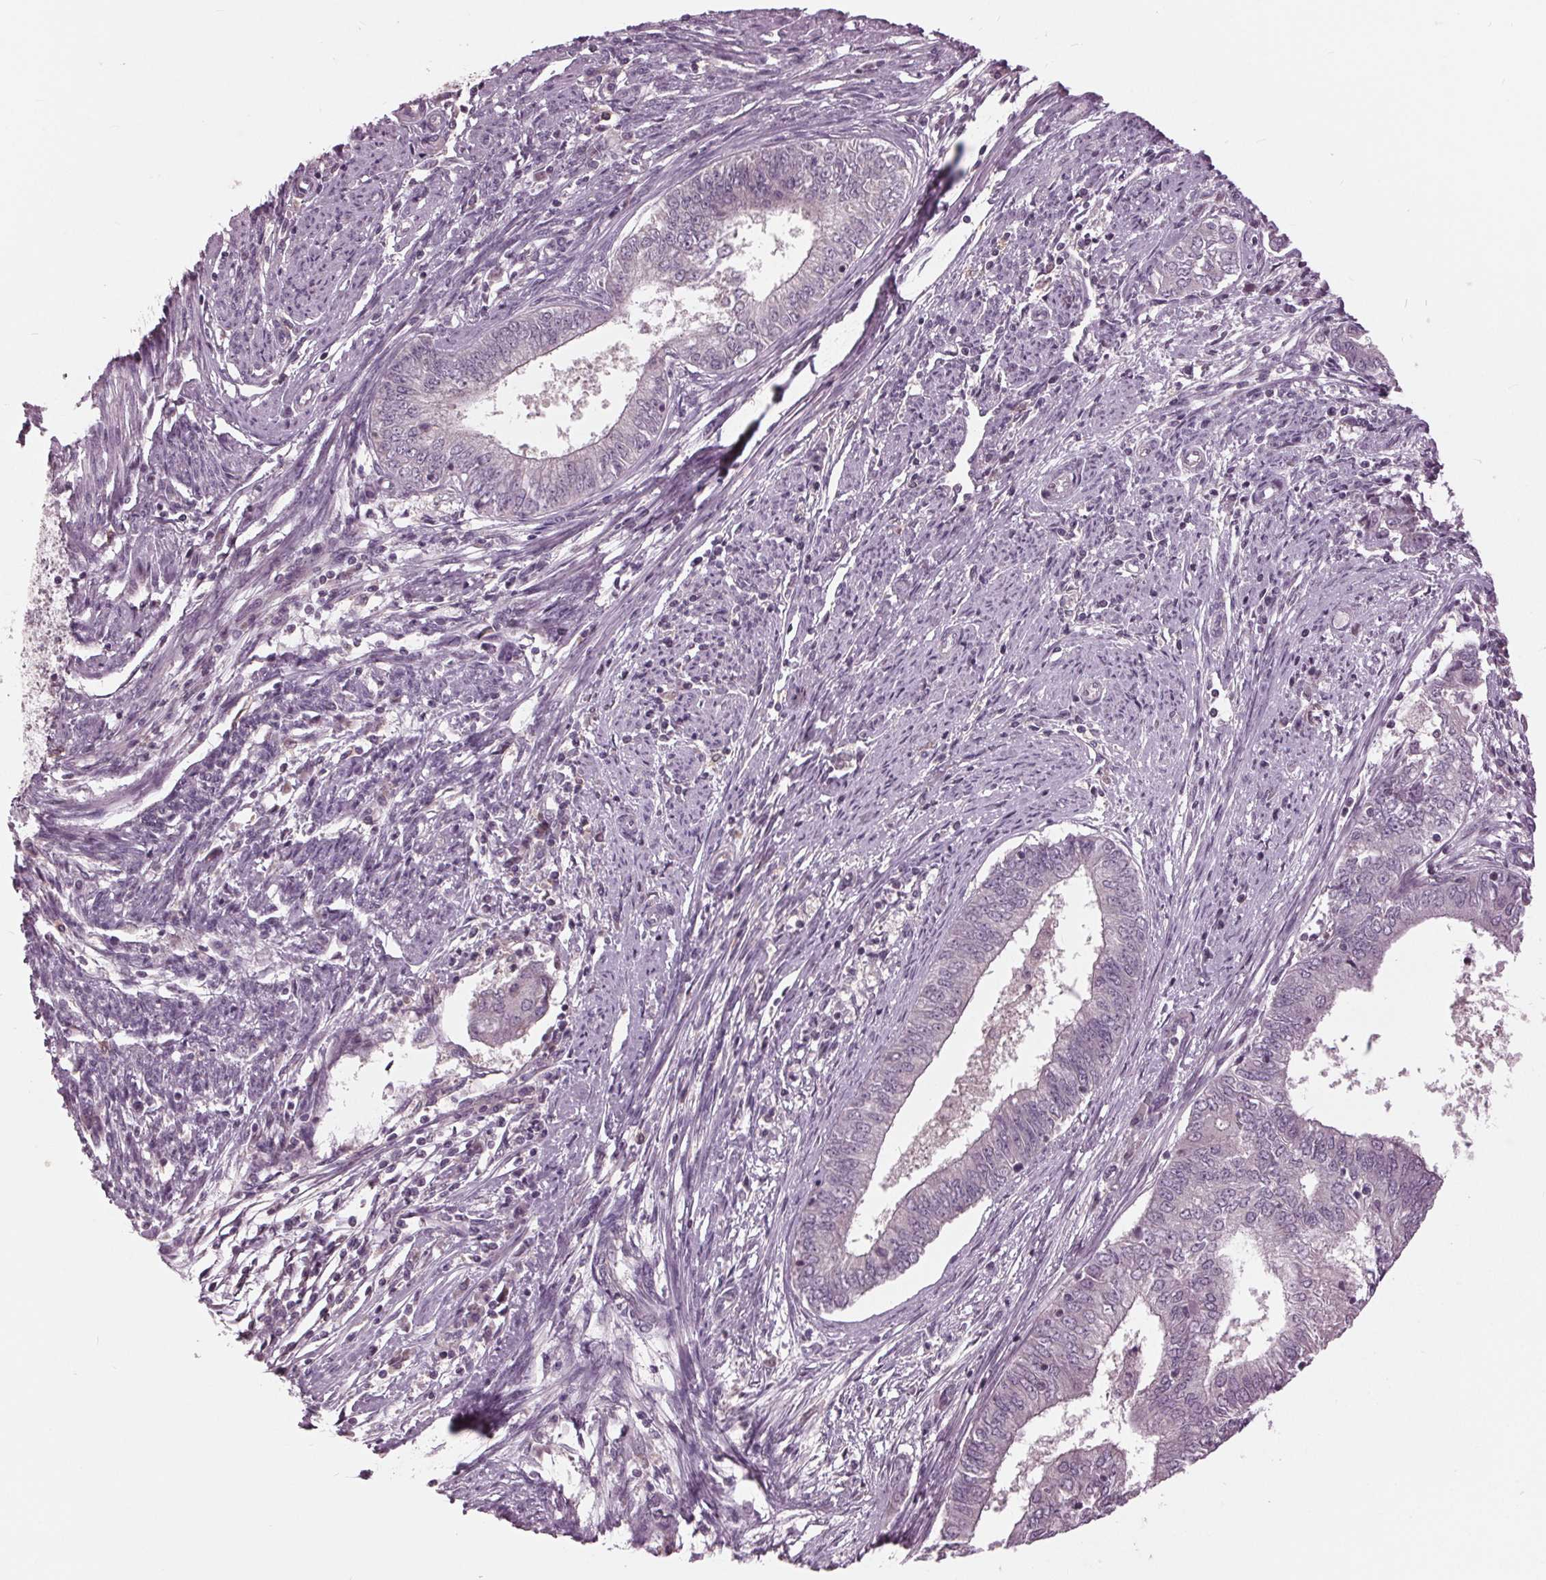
{"staining": {"intensity": "negative", "quantity": "none", "location": "none"}, "tissue": "endometrial cancer", "cell_type": "Tumor cells", "image_type": "cancer", "snomed": [{"axis": "morphology", "description": "Adenocarcinoma, NOS"}, {"axis": "topography", "description": "Endometrium"}], "caption": "Immunohistochemistry (IHC) micrograph of neoplastic tissue: human endometrial cancer stained with DAB displays no significant protein staining in tumor cells.", "gene": "SIGLEC6", "patient": {"sex": "female", "age": 62}}